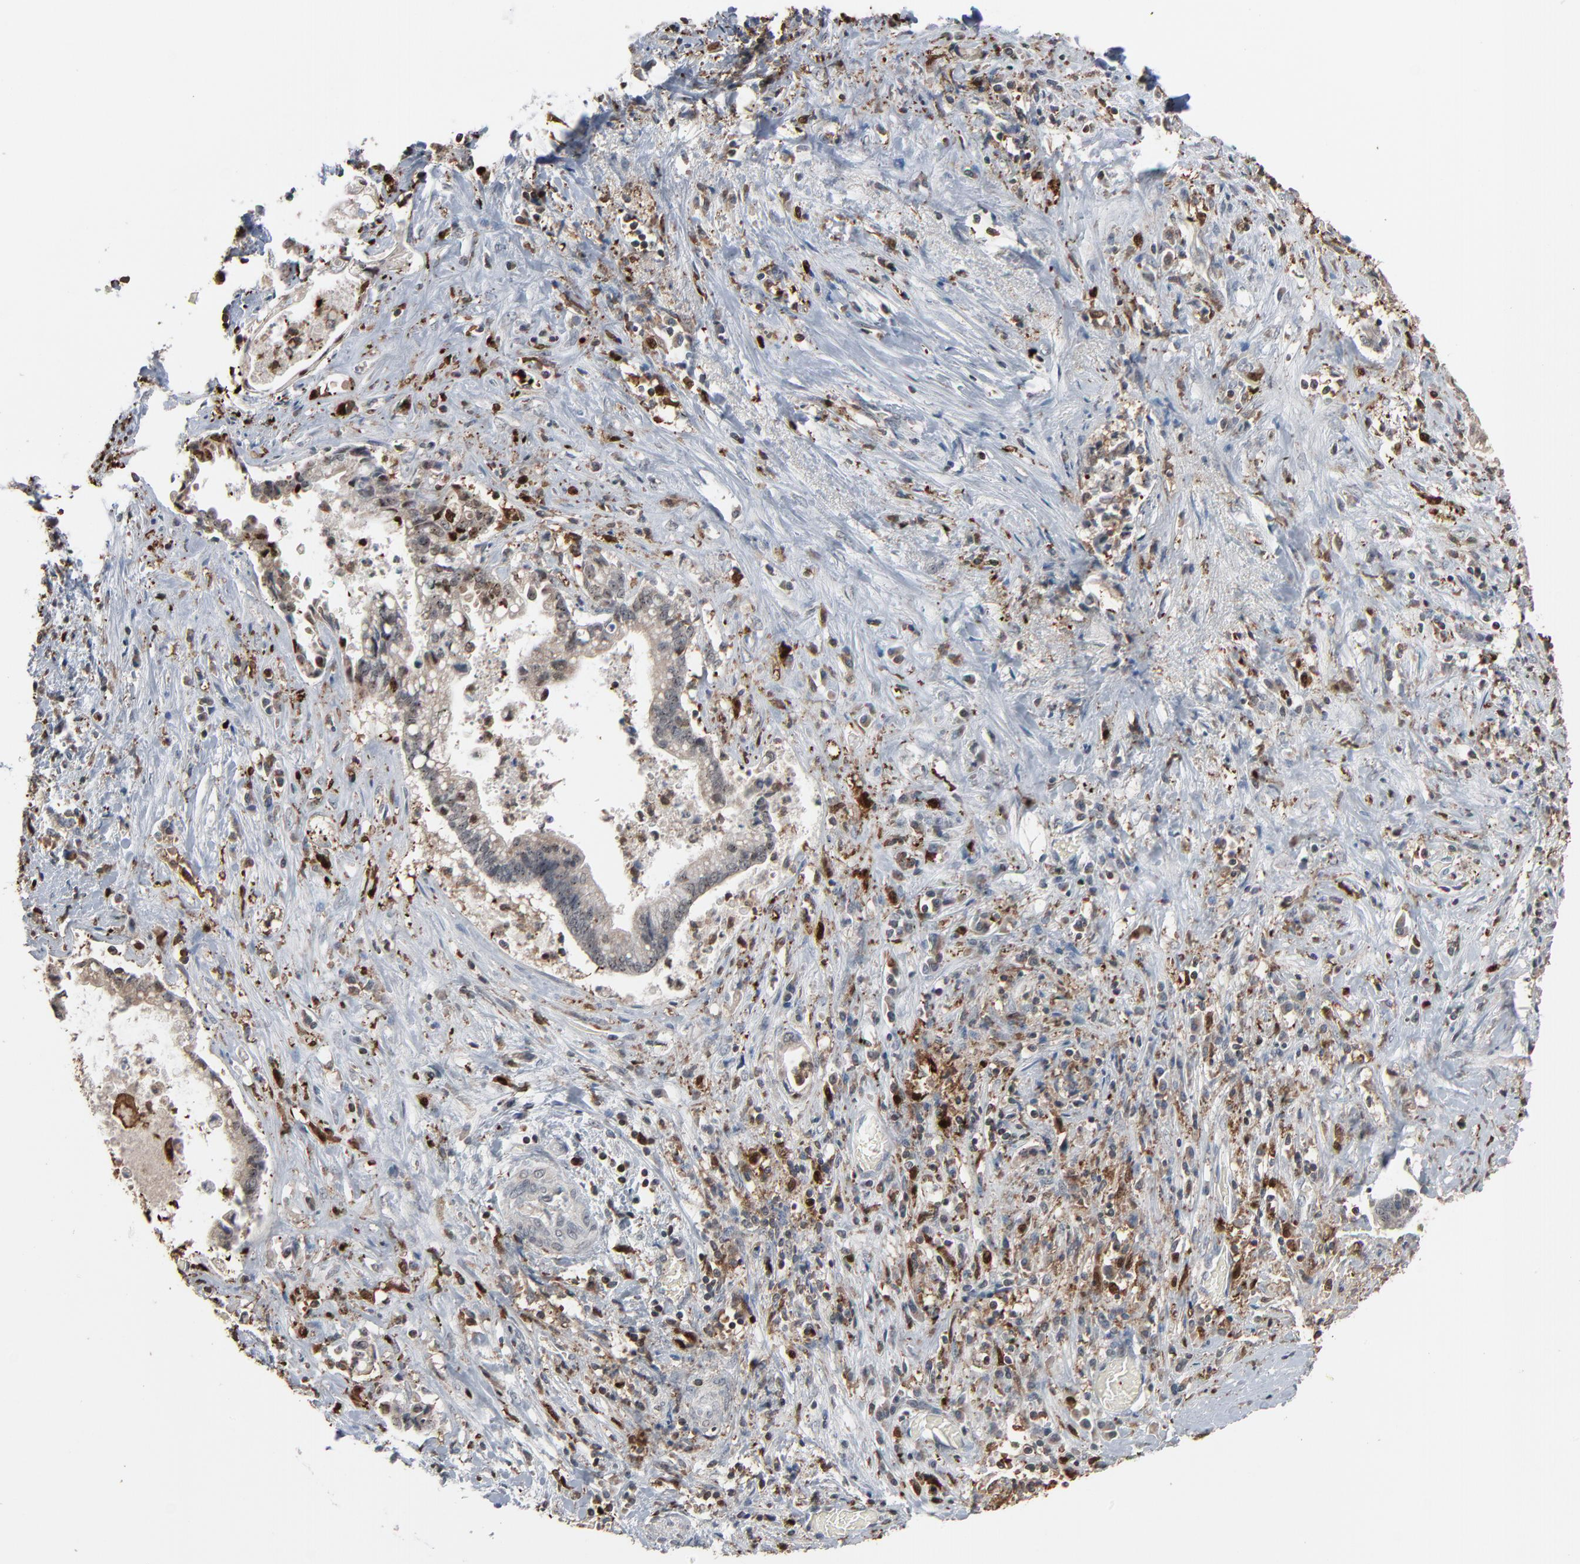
{"staining": {"intensity": "weak", "quantity": "<25%", "location": "cytoplasmic/membranous"}, "tissue": "liver cancer", "cell_type": "Tumor cells", "image_type": "cancer", "snomed": [{"axis": "morphology", "description": "Cholangiocarcinoma"}, {"axis": "topography", "description": "Liver"}], "caption": "This is an IHC image of human liver cancer. There is no expression in tumor cells.", "gene": "DOCK8", "patient": {"sex": "male", "age": 57}}